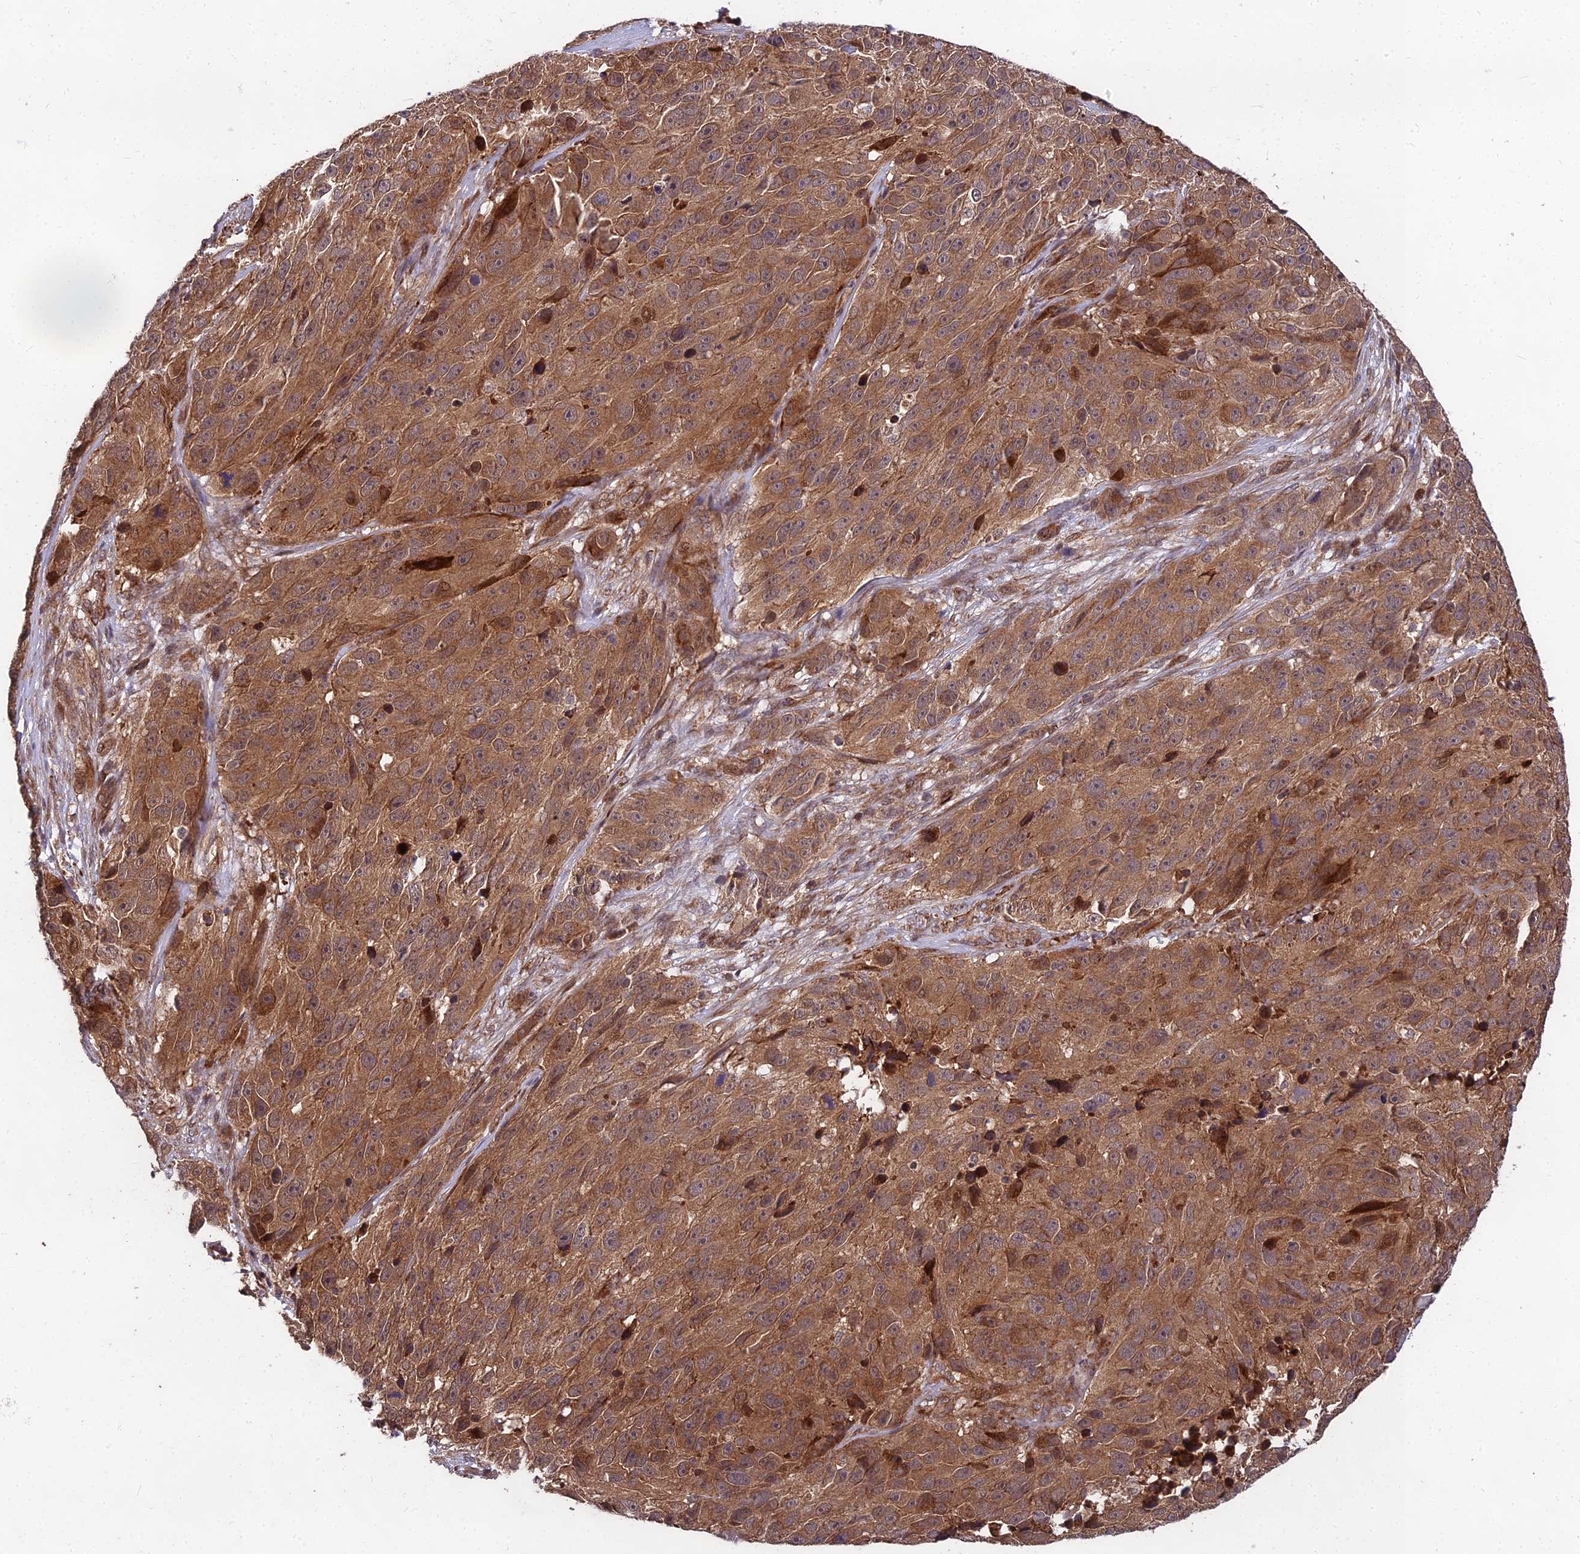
{"staining": {"intensity": "moderate", "quantity": ">75%", "location": "cytoplasmic/membranous"}, "tissue": "melanoma", "cell_type": "Tumor cells", "image_type": "cancer", "snomed": [{"axis": "morphology", "description": "Malignant melanoma, NOS"}, {"axis": "topography", "description": "Skin"}], "caption": "Immunohistochemical staining of melanoma shows moderate cytoplasmic/membranous protein staining in approximately >75% of tumor cells. (IHC, brightfield microscopy, high magnification).", "gene": "MKKS", "patient": {"sex": "male", "age": 84}}